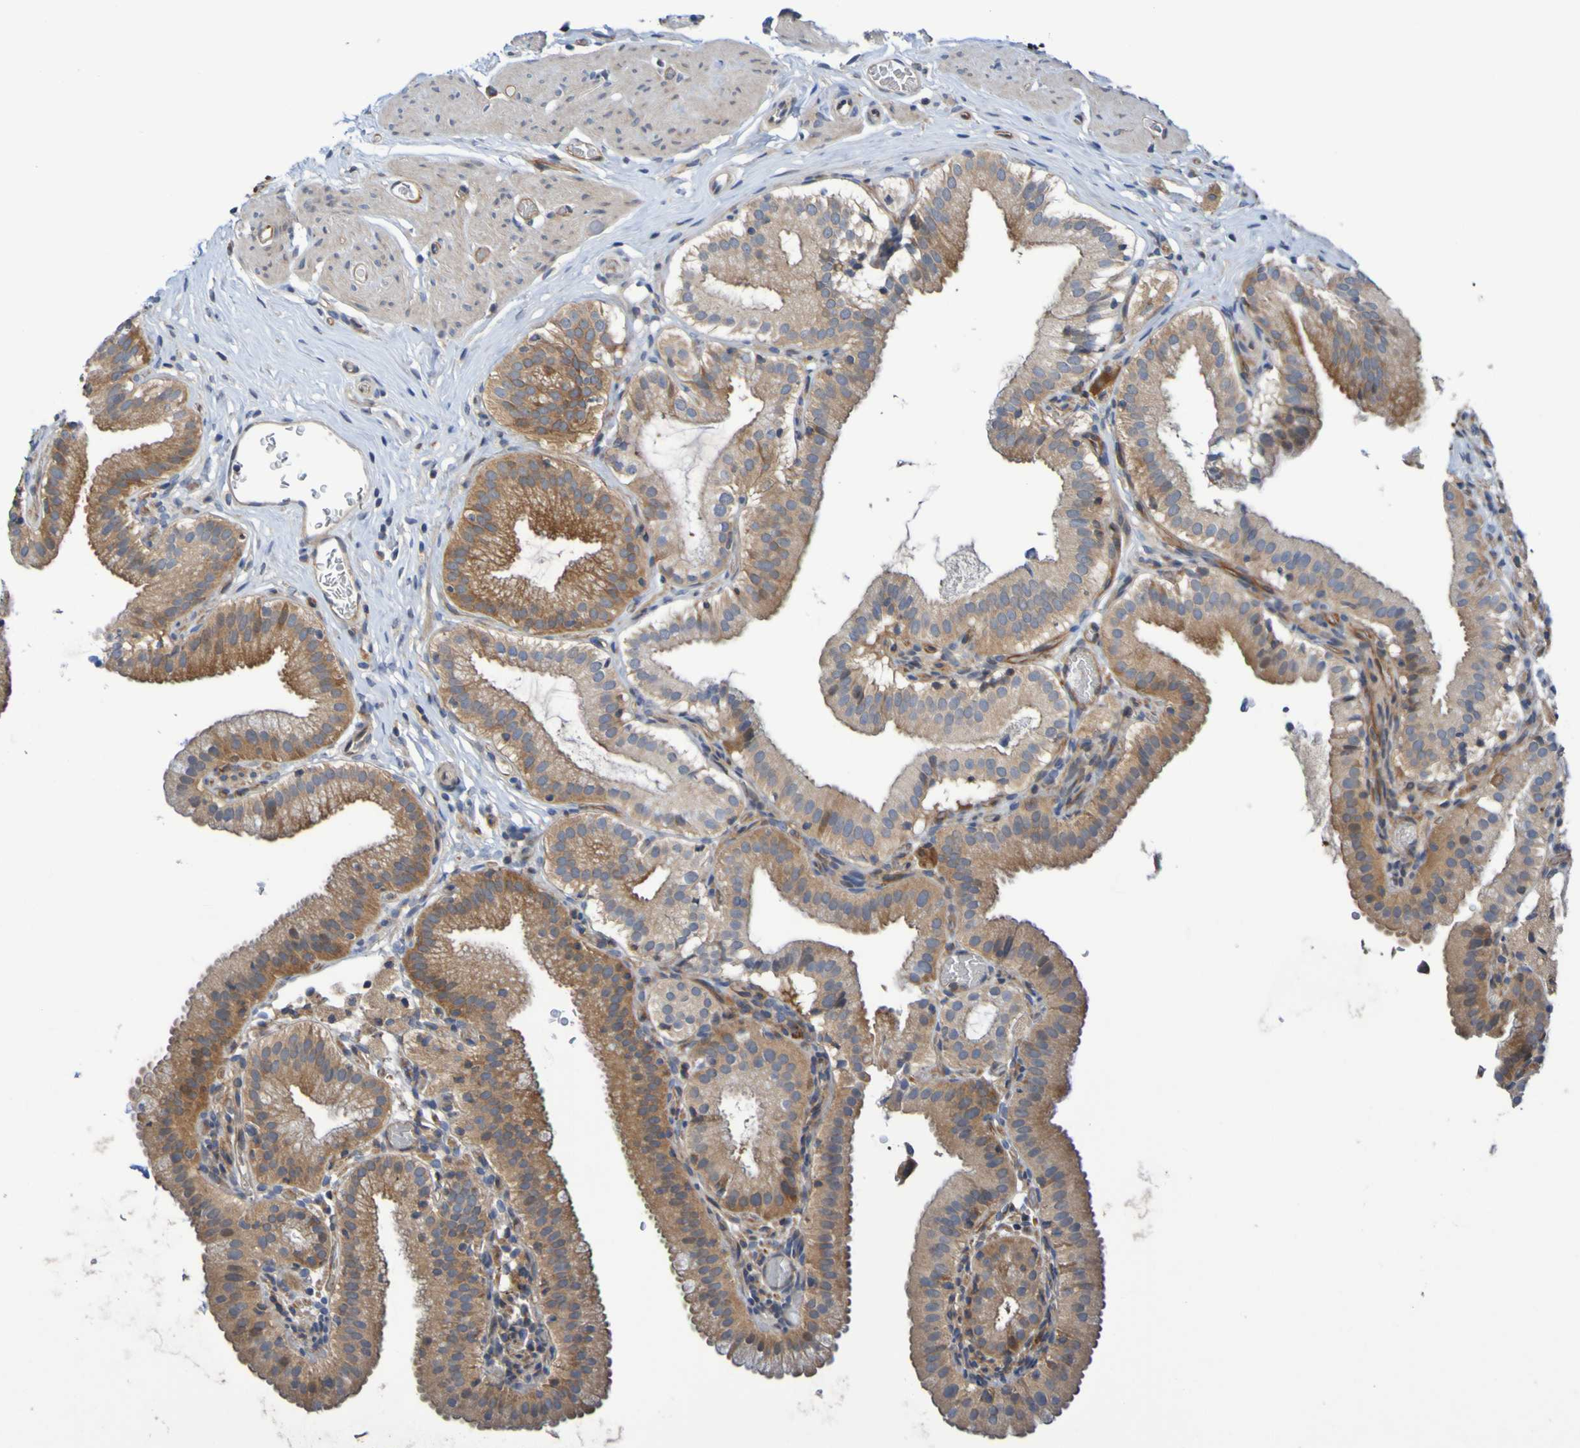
{"staining": {"intensity": "moderate", "quantity": ">75%", "location": "cytoplasmic/membranous"}, "tissue": "gallbladder", "cell_type": "Glandular cells", "image_type": "normal", "snomed": [{"axis": "morphology", "description": "Normal tissue, NOS"}, {"axis": "topography", "description": "Gallbladder"}], "caption": "Gallbladder was stained to show a protein in brown. There is medium levels of moderate cytoplasmic/membranous positivity in about >75% of glandular cells. (Brightfield microscopy of DAB IHC at high magnification).", "gene": "SDK1", "patient": {"sex": "male", "age": 54}}